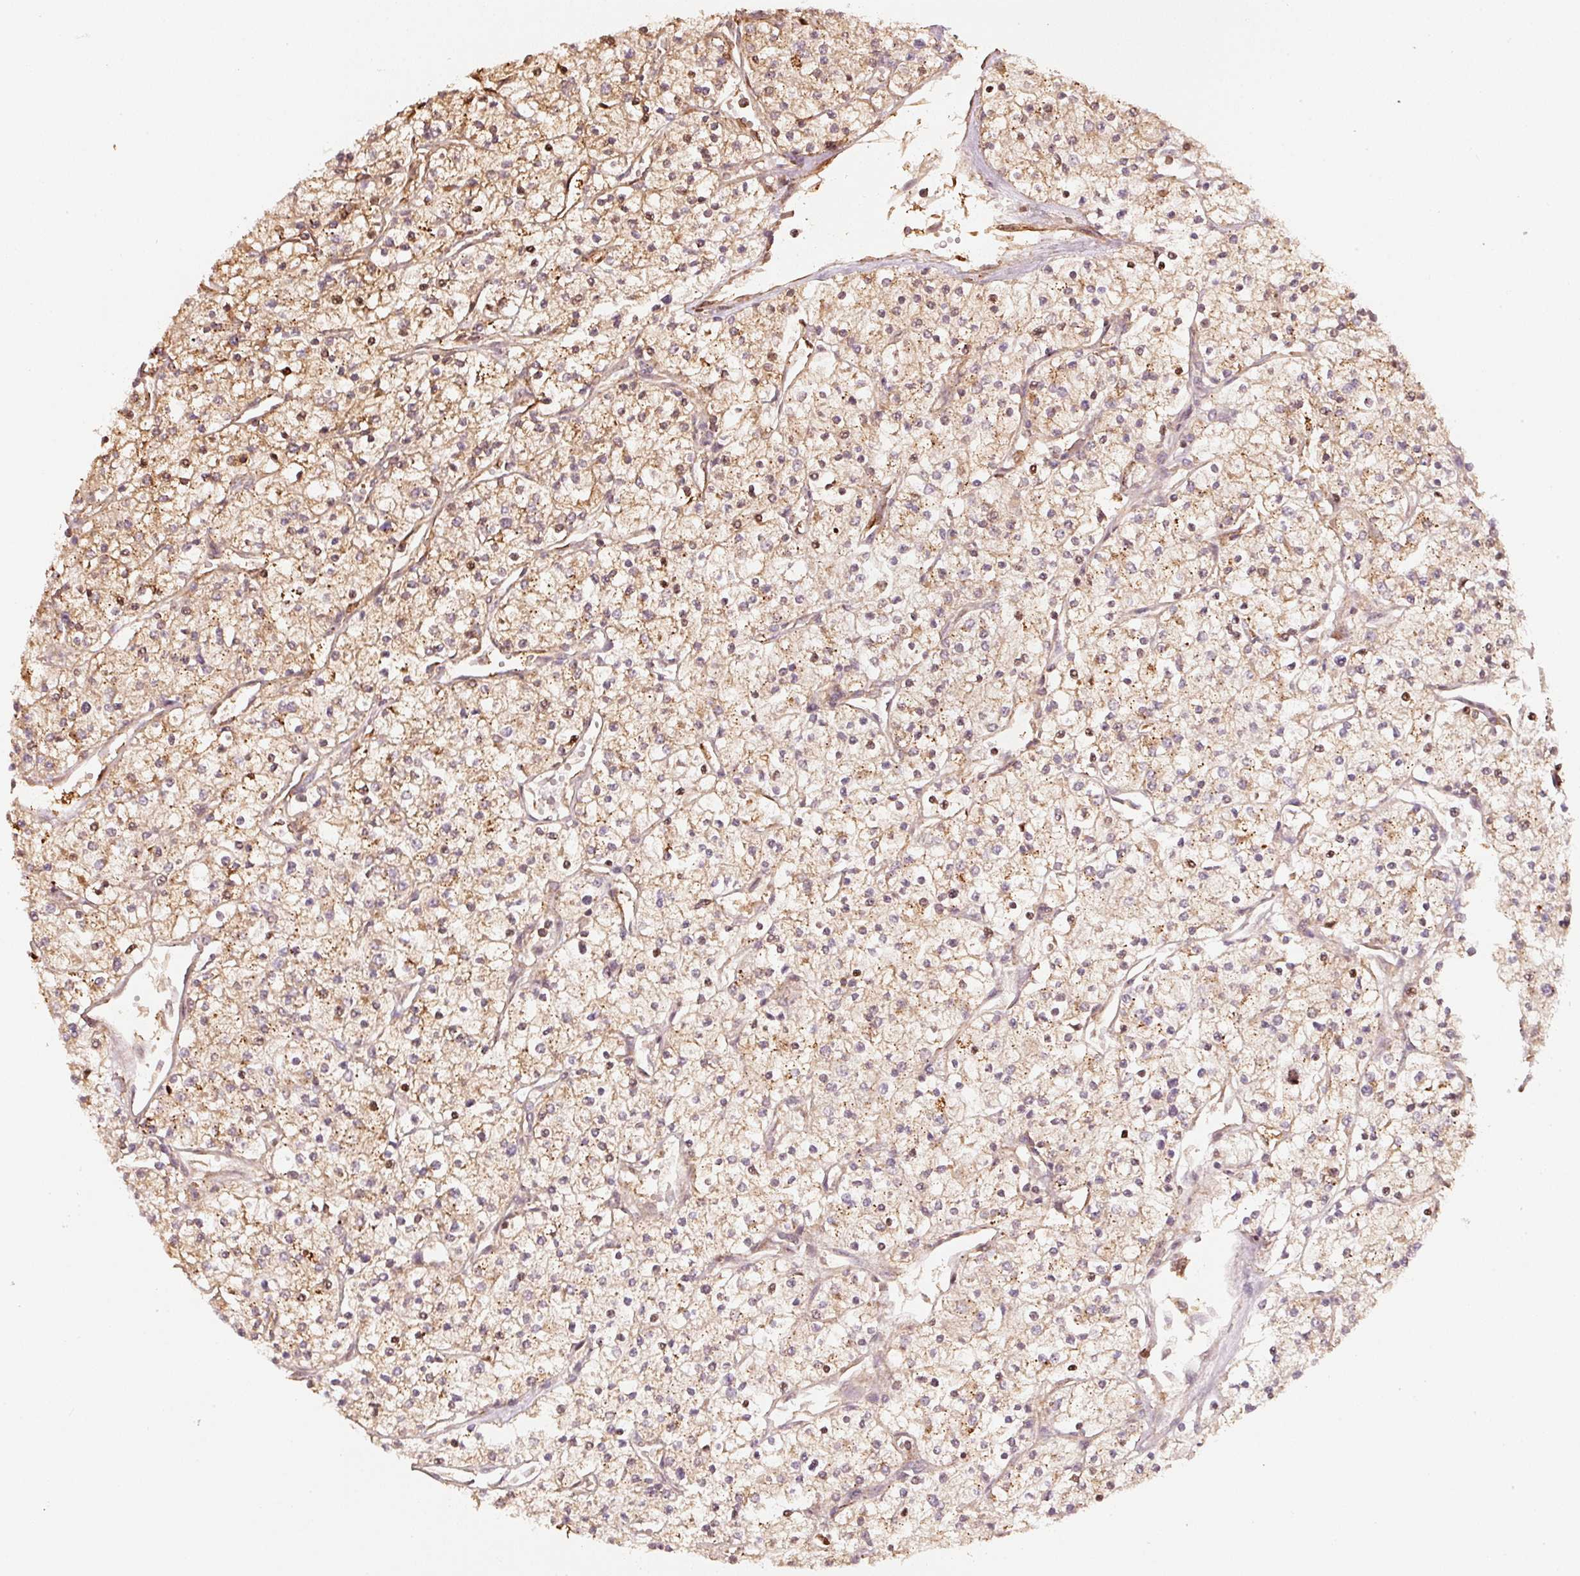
{"staining": {"intensity": "moderate", "quantity": ">75%", "location": "cytoplasmic/membranous"}, "tissue": "renal cancer", "cell_type": "Tumor cells", "image_type": "cancer", "snomed": [{"axis": "morphology", "description": "Adenocarcinoma, NOS"}, {"axis": "topography", "description": "Kidney"}], "caption": "Immunohistochemistry (IHC) photomicrograph of neoplastic tissue: renal cancer (adenocarcinoma) stained using immunohistochemistry (IHC) demonstrates medium levels of moderate protein expression localized specifically in the cytoplasmic/membranous of tumor cells, appearing as a cytoplasmic/membranous brown color.", "gene": "CEP95", "patient": {"sex": "male", "age": 80}}